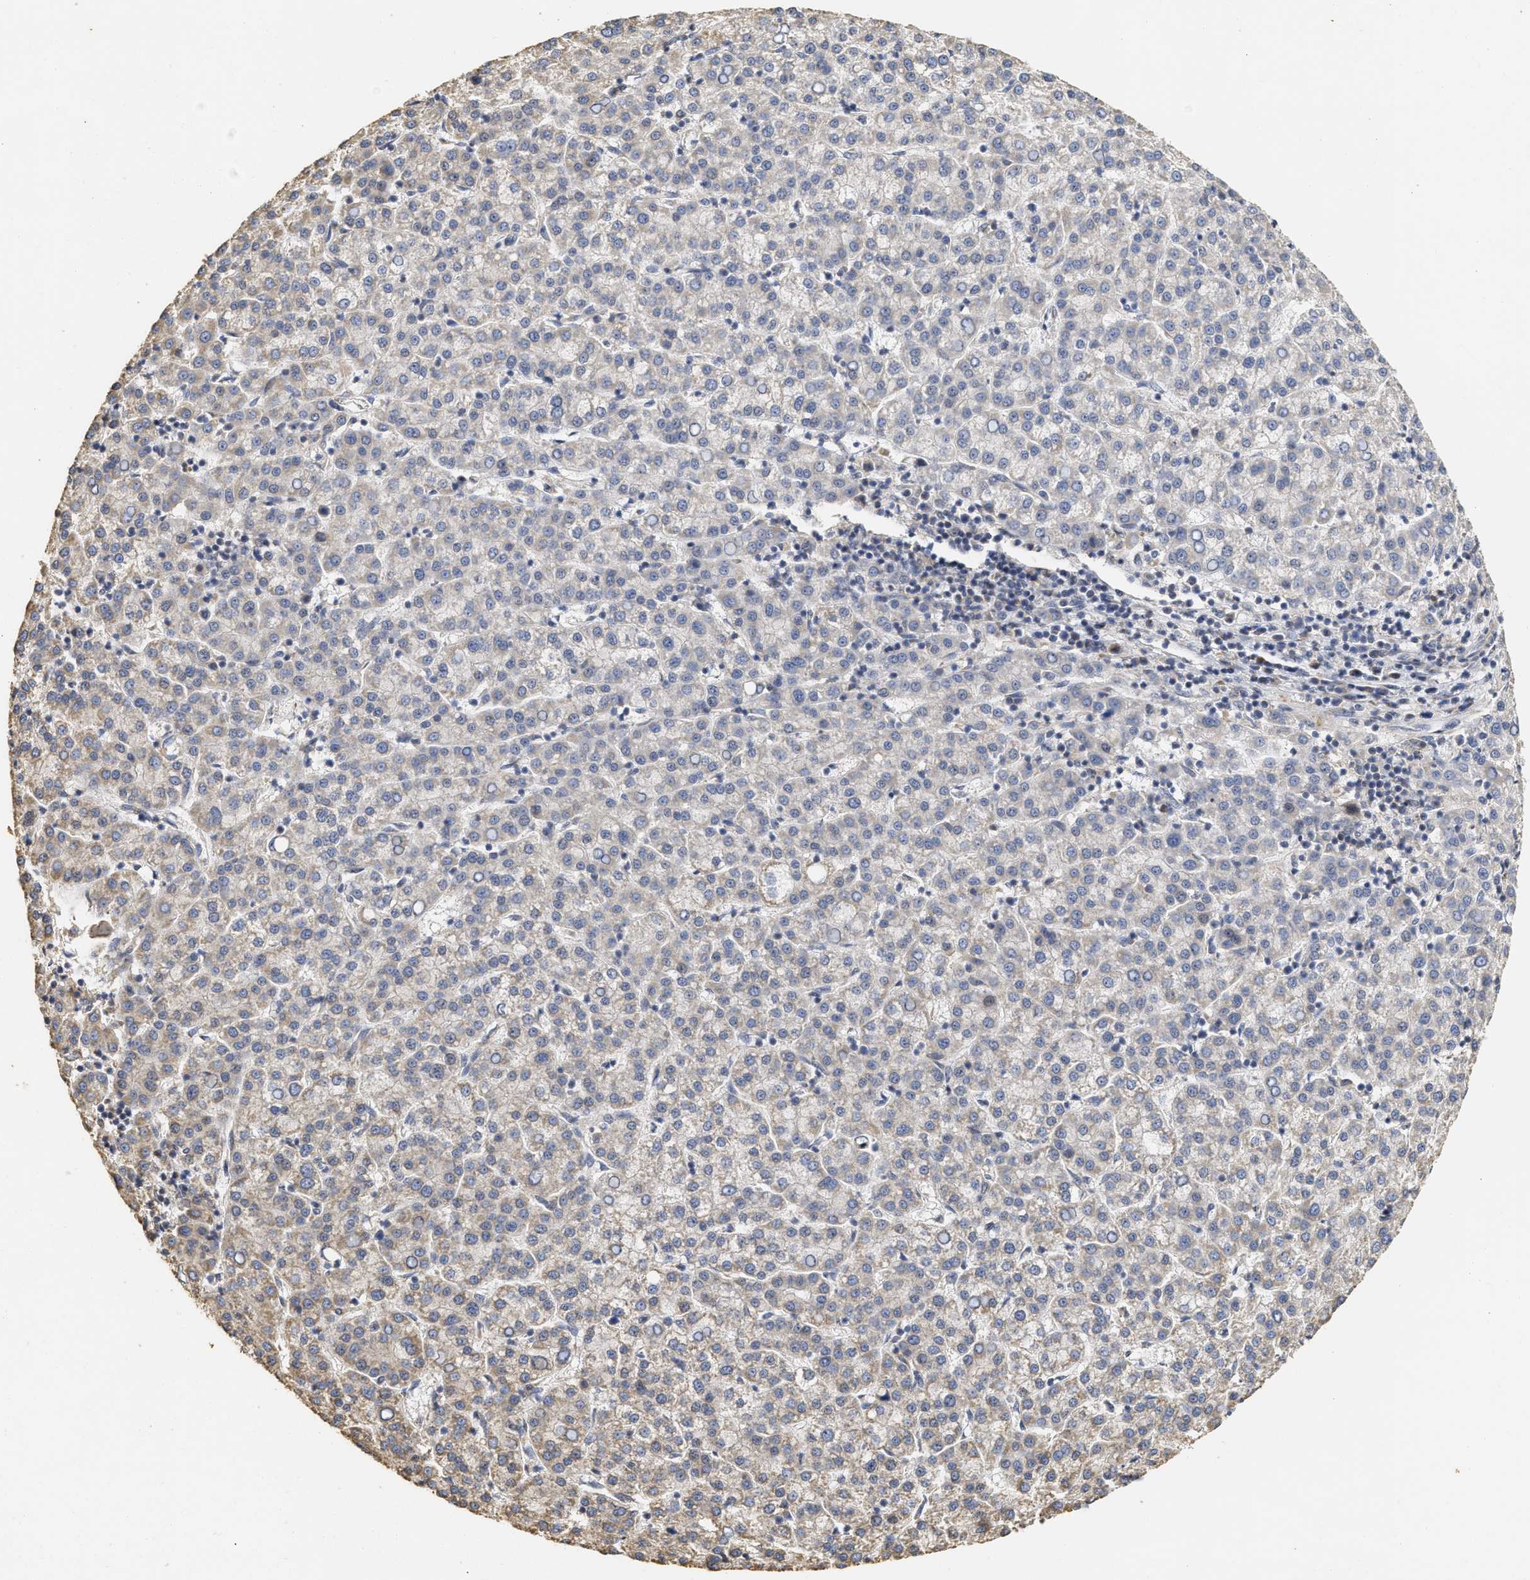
{"staining": {"intensity": "moderate", "quantity": "<25%", "location": "cytoplasmic/membranous"}, "tissue": "liver cancer", "cell_type": "Tumor cells", "image_type": "cancer", "snomed": [{"axis": "morphology", "description": "Carcinoma, Hepatocellular, NOS"}, {"axis": "topography", "description": "Liver"}], "caption": "Approximately <25% of tumor cells in liver cancer demonstrate moderate cytoplasmic/membranous protein expression as visualized by brown immunohistochemical staining.", "gene": "NAV1", "patient": {"sex": "female", "age": 58}}